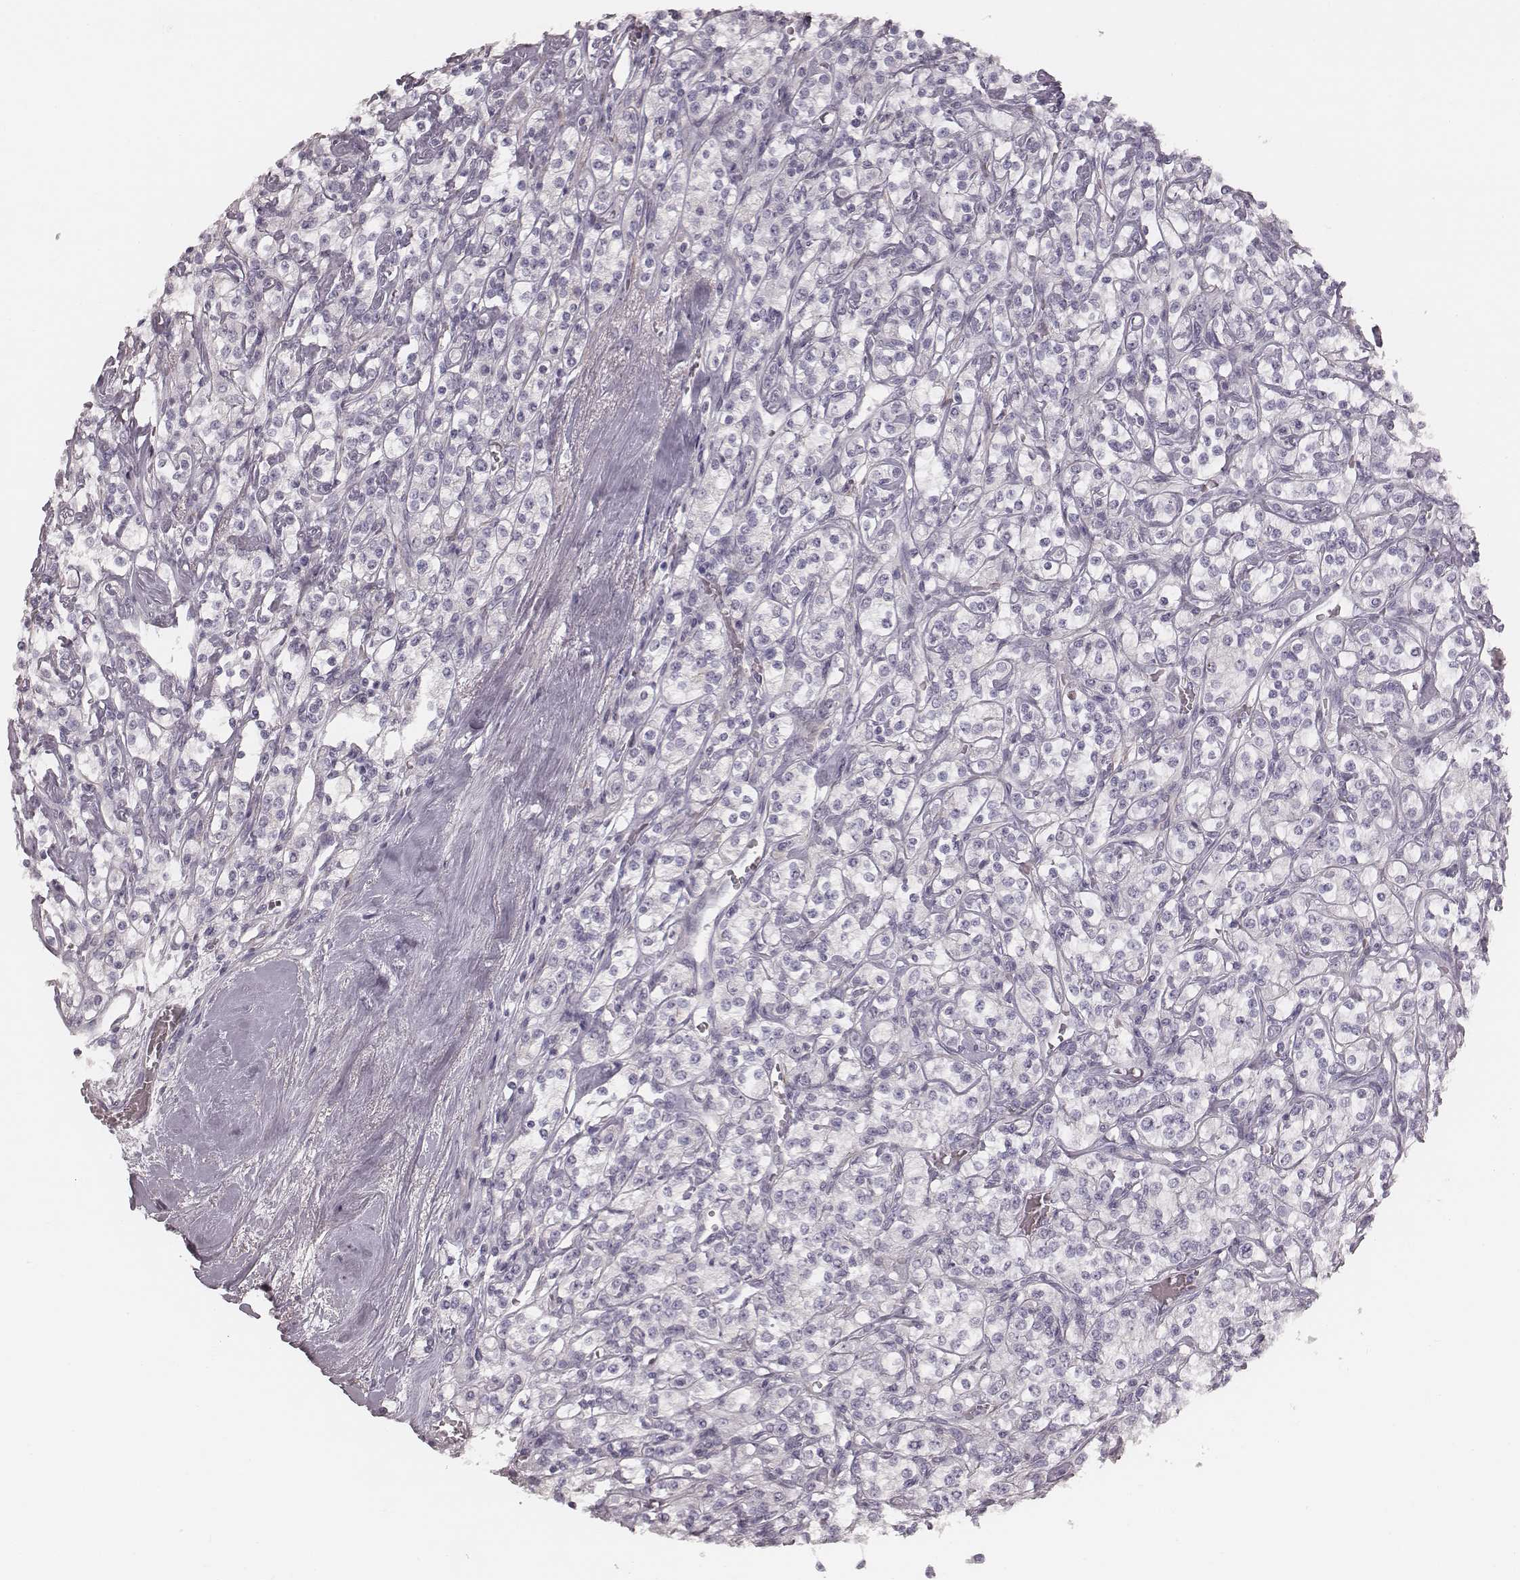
{"staining": {"intensity": "negative", "quantity": "none", "location": "none"}, "tissue": "renal cancer", "cell_type": "Tumor cells", "image_type": "cancer", "snomed": [{"axis": "morphology", "description": "Adenocarcinoma, NOS"}, {"axis": "topography", "description": "Kidney"}], "caption": "Adenocarcinoma (renal) was stained to show a protein in brown. There is no significant expression in tumor cells.", "gene": "SPA17", "patient": {"sex": "male", "age": 77}}